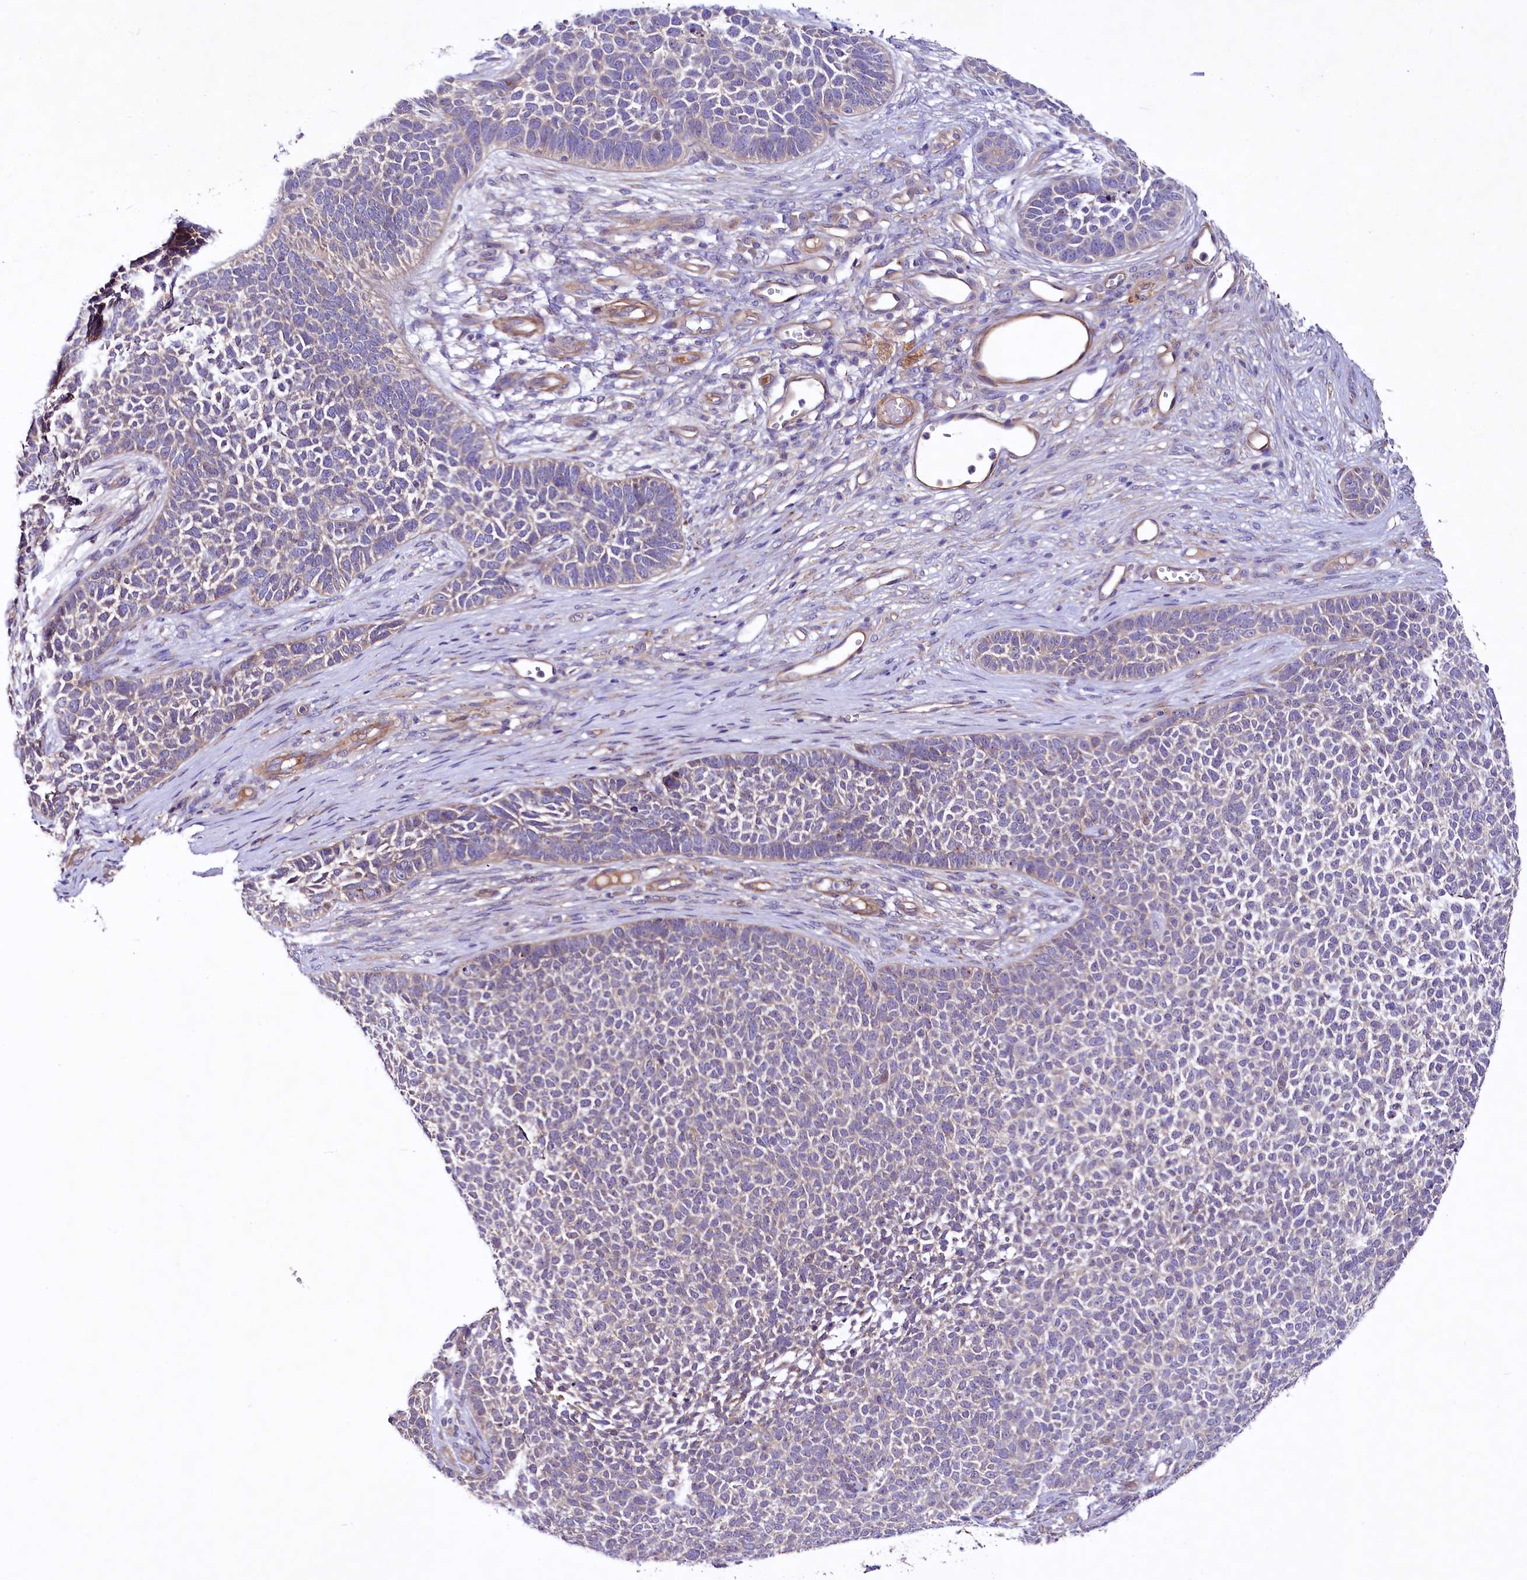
{"staining": {"intensity": "negative", "quantity": "none", "location": "none"}, "tissue": "skin cancer", "cell_type": "Tumor cells", "image_type": "cancer", "snomed": [{"axis": "morphology", "description": "Basal cell carcinoma"}, {"axis": "topography", "description": "Skin"}], "caption": "The photomicrograph displays no staining of tumor cells in skin basal cell carcinoma.", "gene": "VPS11", "patient": {"sex": "female", "age": 84}}